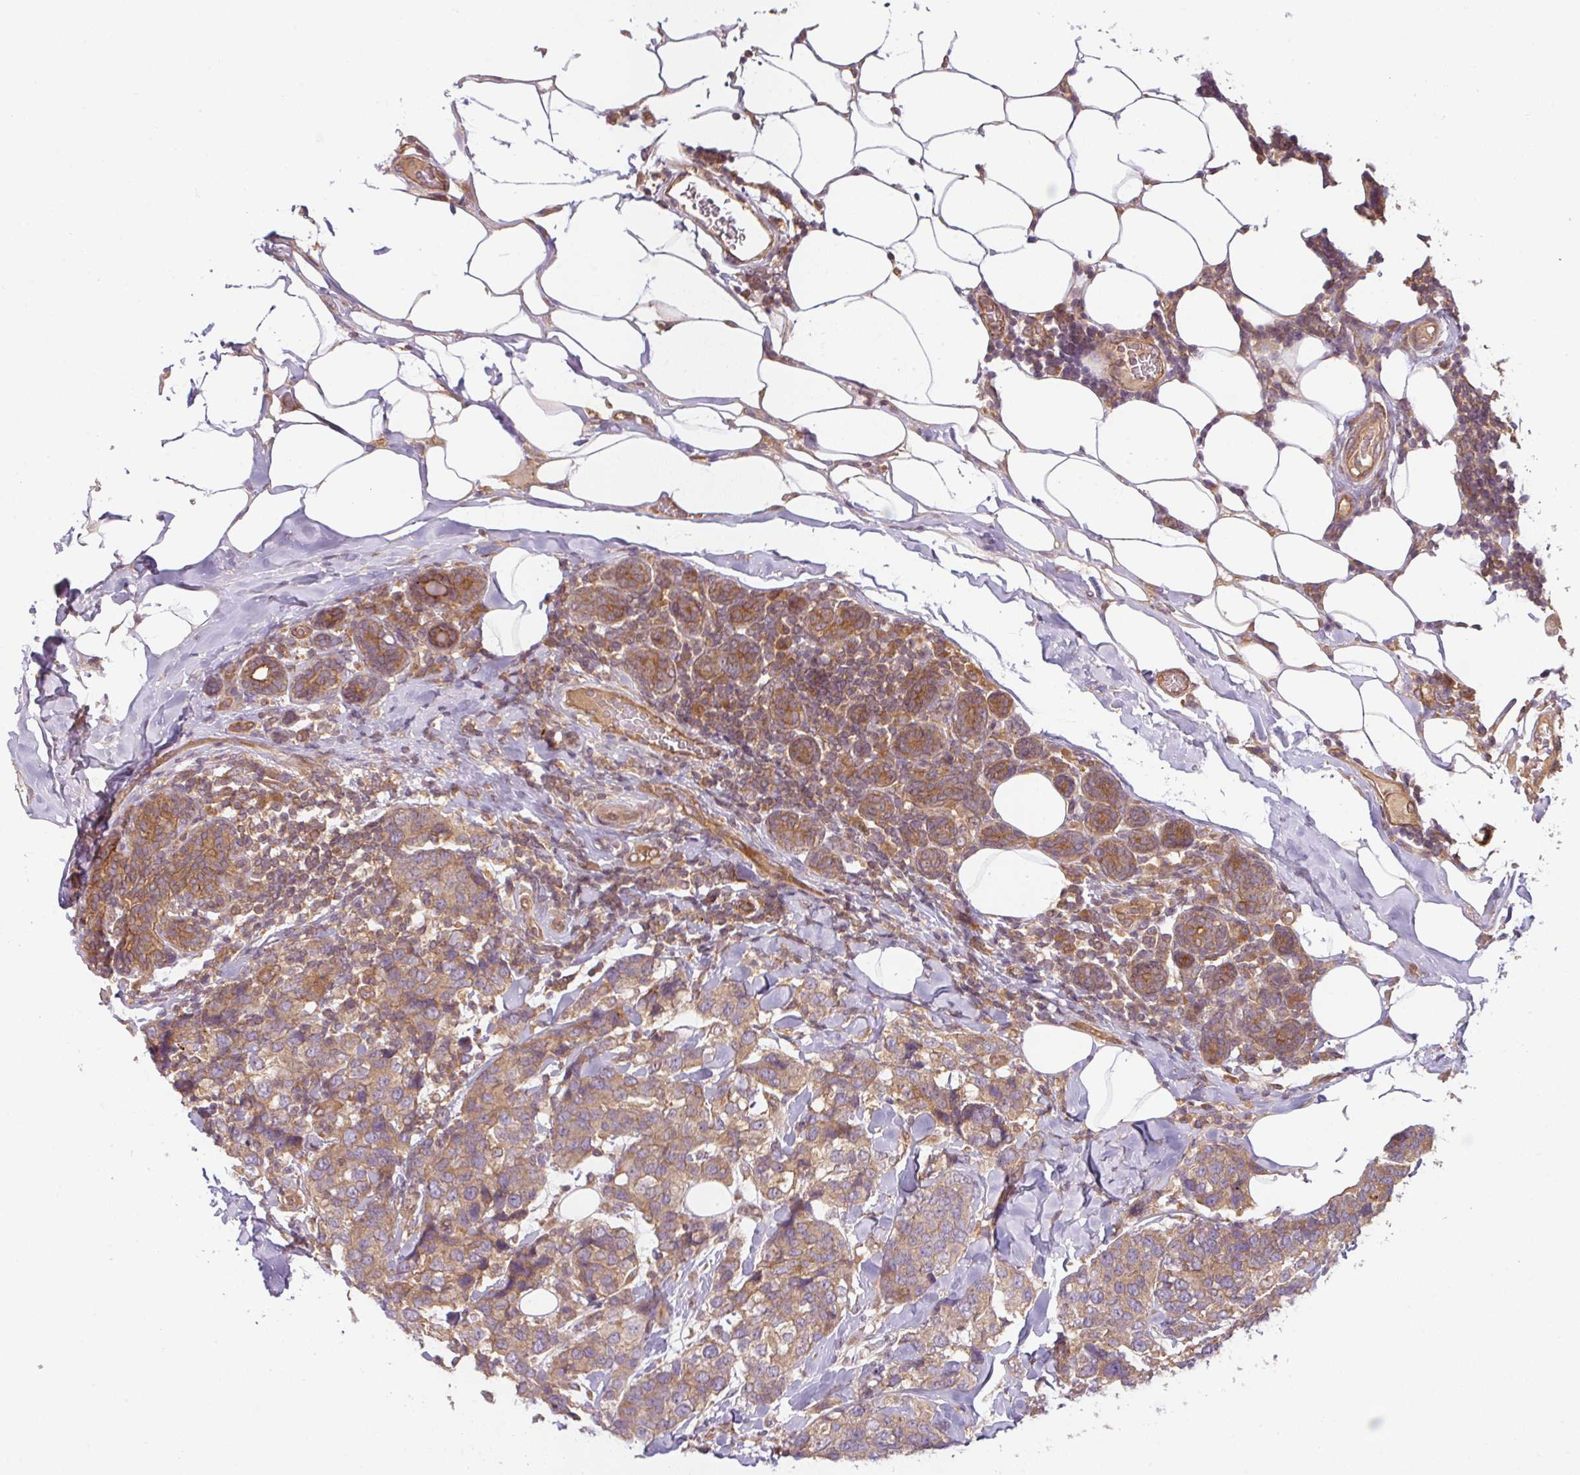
{"staining": {"intensity": "moderate", "quantity": "25%-75%", "location": "cytoplasmic/membranous"}, "tissue": "breast cancer", "cell_type": "Tumor cells", "image_type": "cancer", "snomed": [{"axis": "morphology", "description": "Lobular carcinoma"}, {"axis": "topography", "description": "Breast"}], "caption": "Protein expression analysis of breast cancer displays moderate cytoplasmic/membranous staining in approximately 25%-75% of tumor cells.", "gene": "RNF31", "patient": {"sex": "female", "age": 59}}